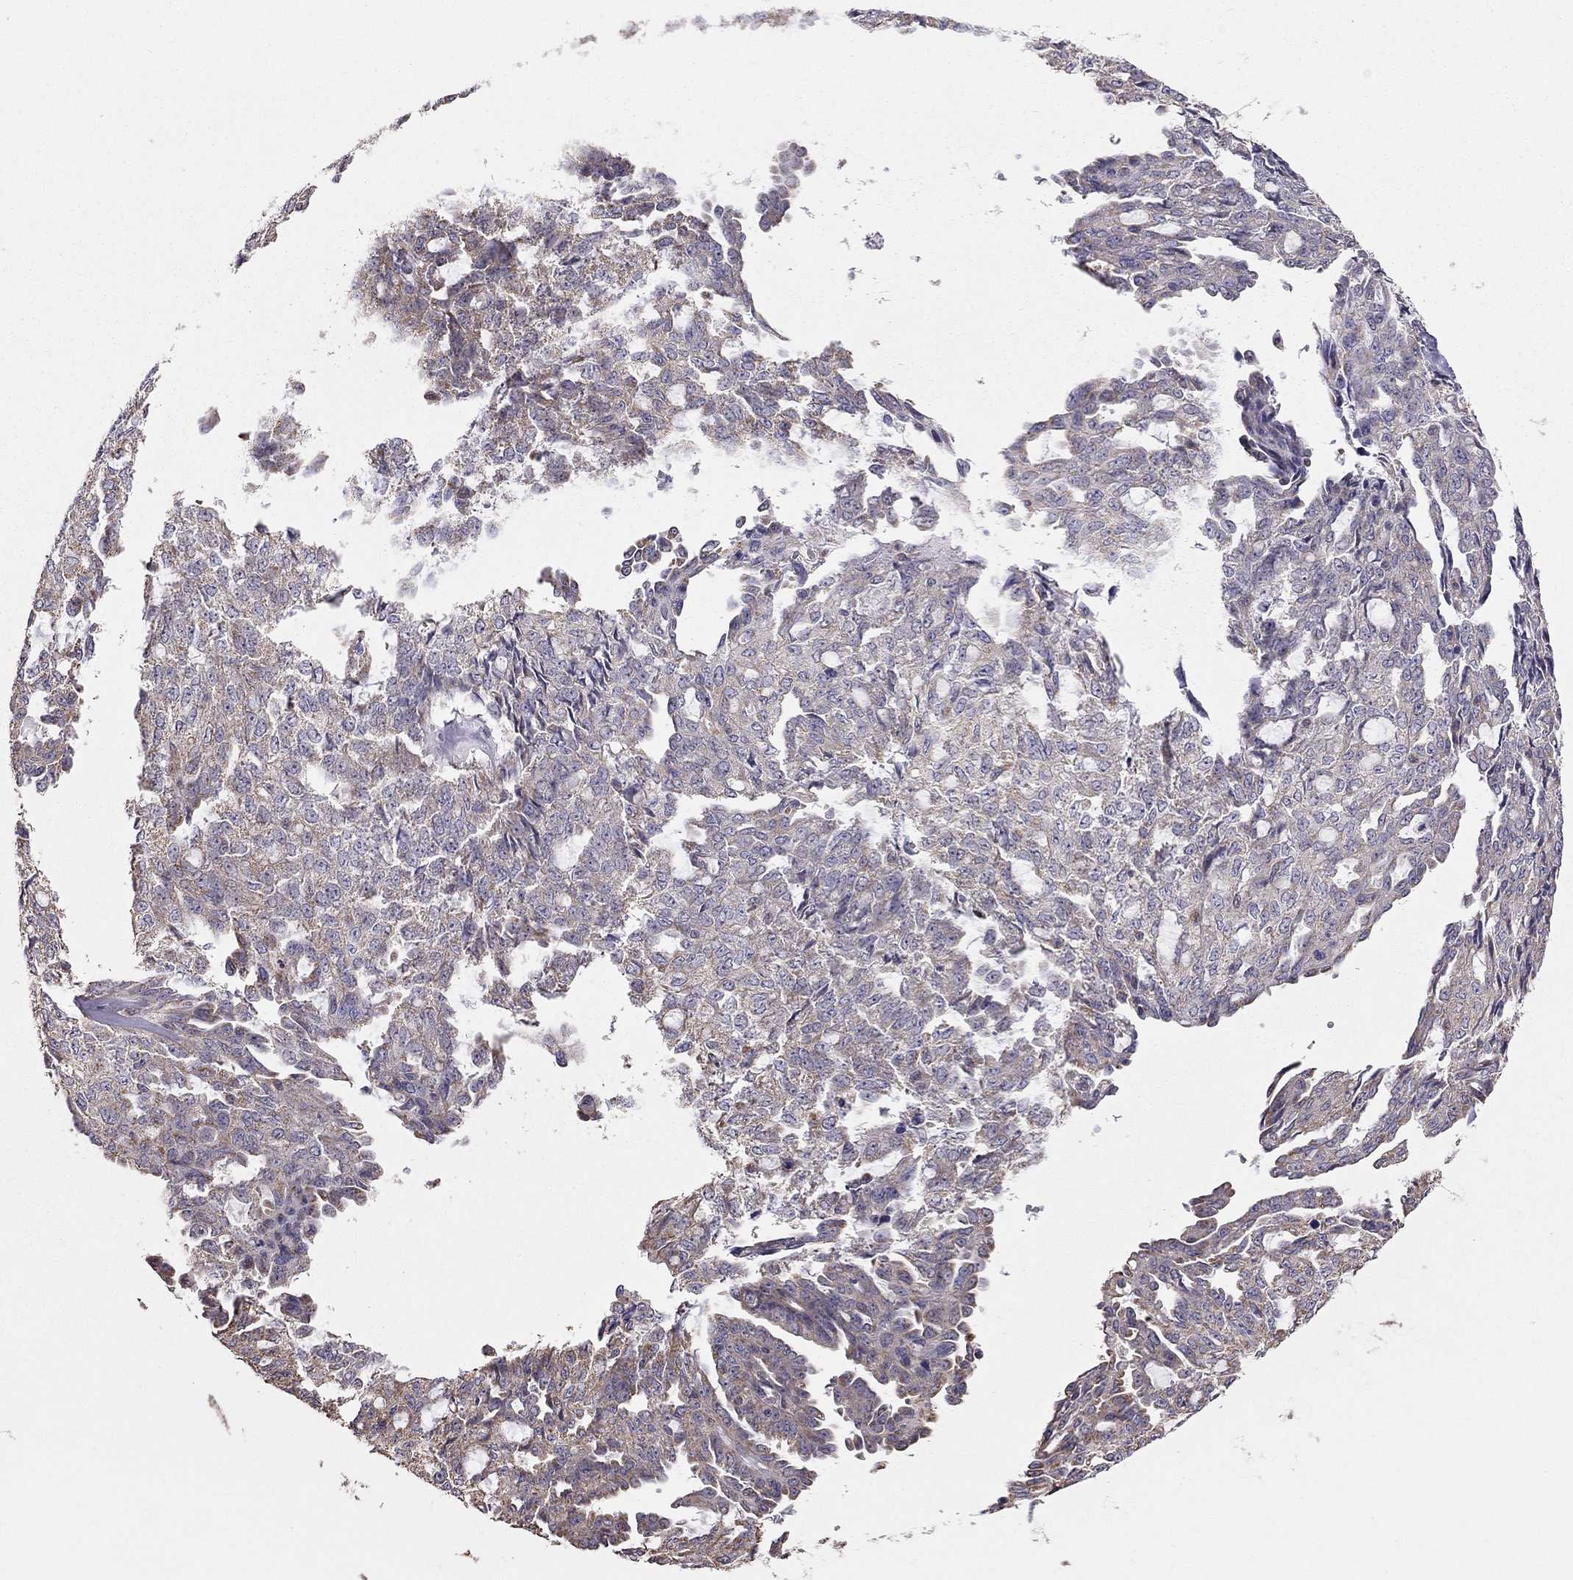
{"staining": {"intensity": "weak", "quantity": "25%-75%", "location": "cytoplasmic/membranous"}, "tissue": "ovarian cancer", "cell_type": "Tumor cells", "image_type": "cancer", "snomed": [{"axis": "morphology", "description": "Cystadenocarcinoma, serous, NOS"}, {"axis": "topography", "description": "Ovary"}], "caption": "IHC (DAB) staining of ovarian cancer reveals weak cytoplasmic/membranous protein staining in approximately 25%-75% of tumor cells. IHC stains the protein in brown and the nuclei are stained blue.", "gene": "LRIT3", "patient": {"sex": "female", "age": 71}}